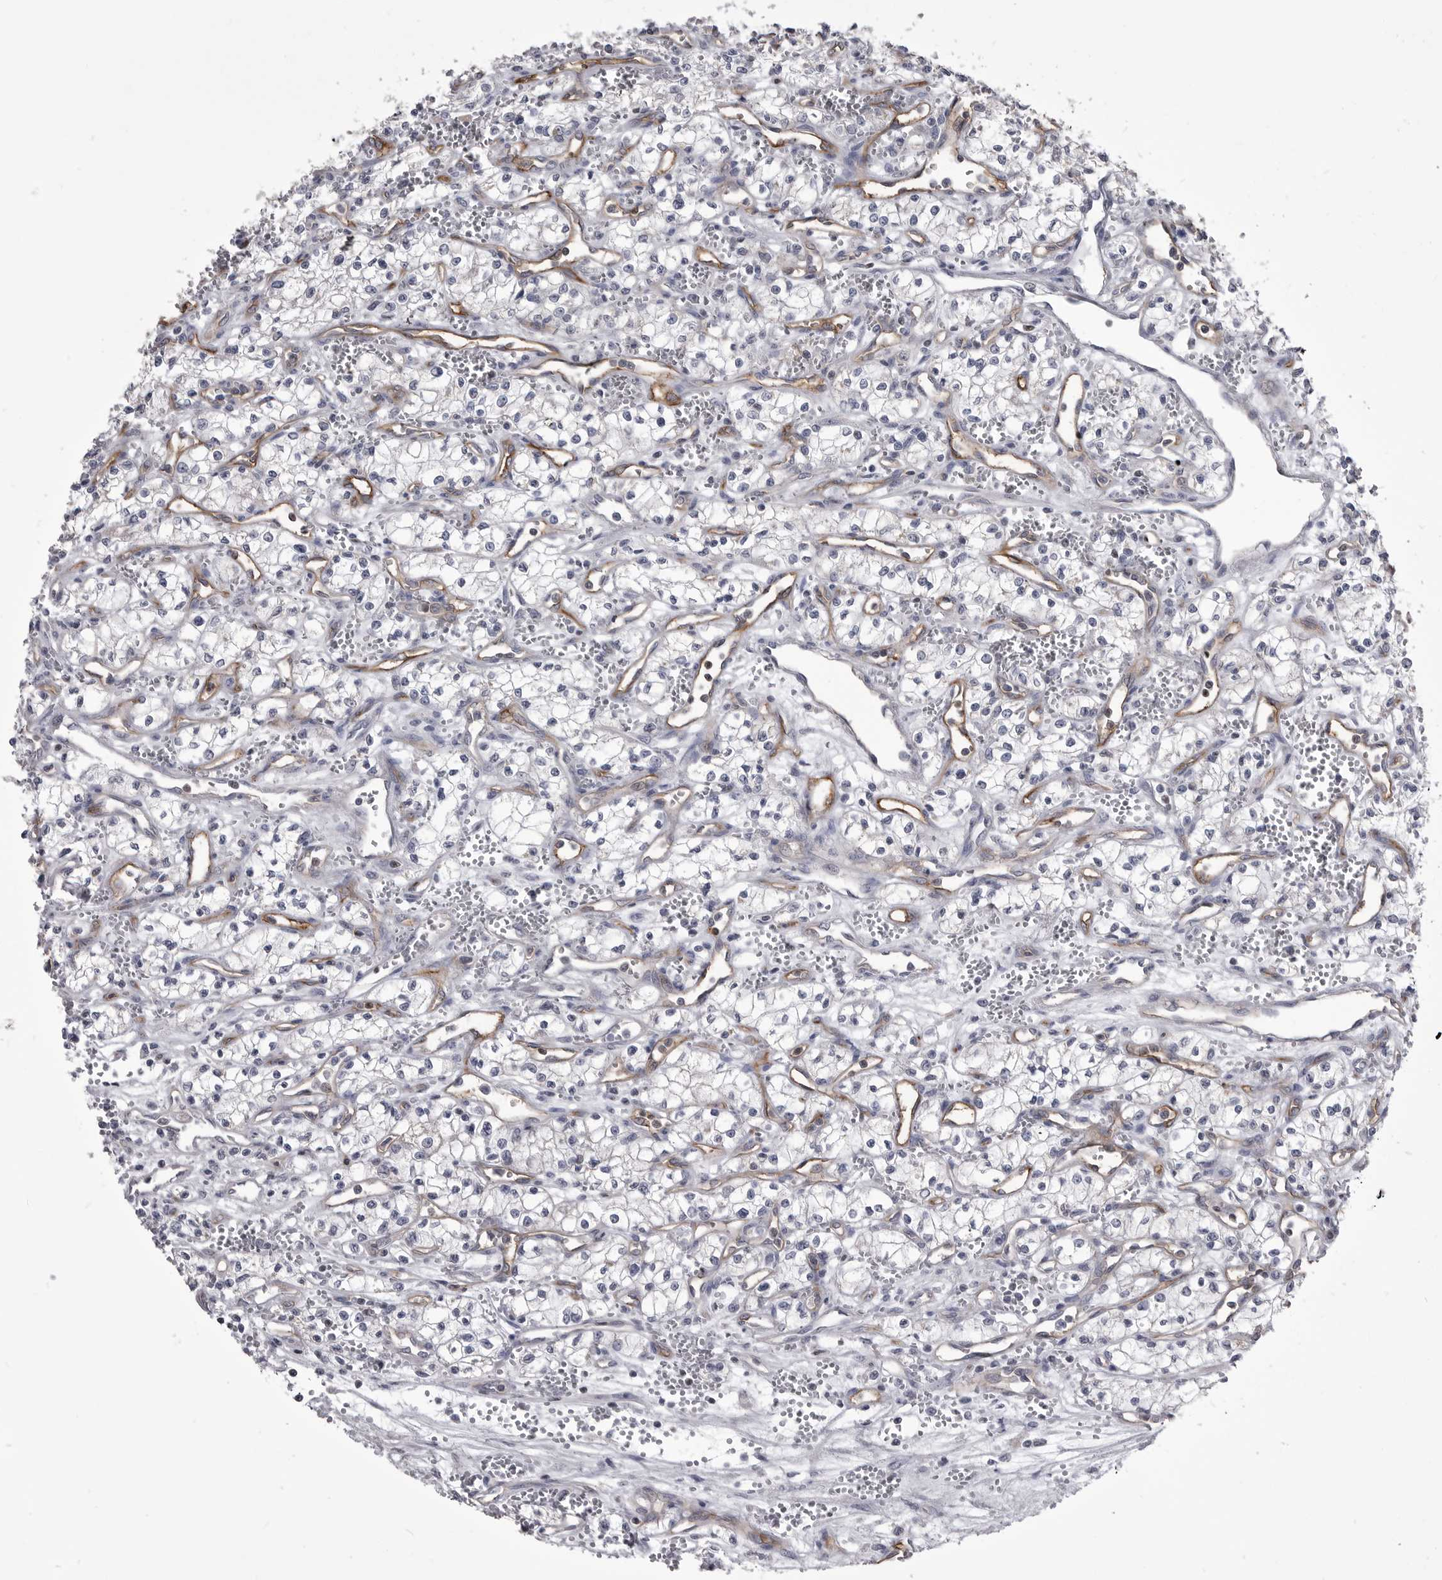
{"staining": {"intensity": "negative", "quantity": "none", "location": "none"}, "tissue": "renal cancer", "cell_type": "Tumor cells", "image_type": "cancer", "snomed": [{"axis": "morphology", "description": "Adenocarcinoma, NOS"}, {"axis": "topography", "description": "Kidney"}], "caption": "Tumor cells show no significant protein positivity in renal adenocarcinoma.", "gene": "OPLAH", "patient": {"sex": "male", "age": 59}}